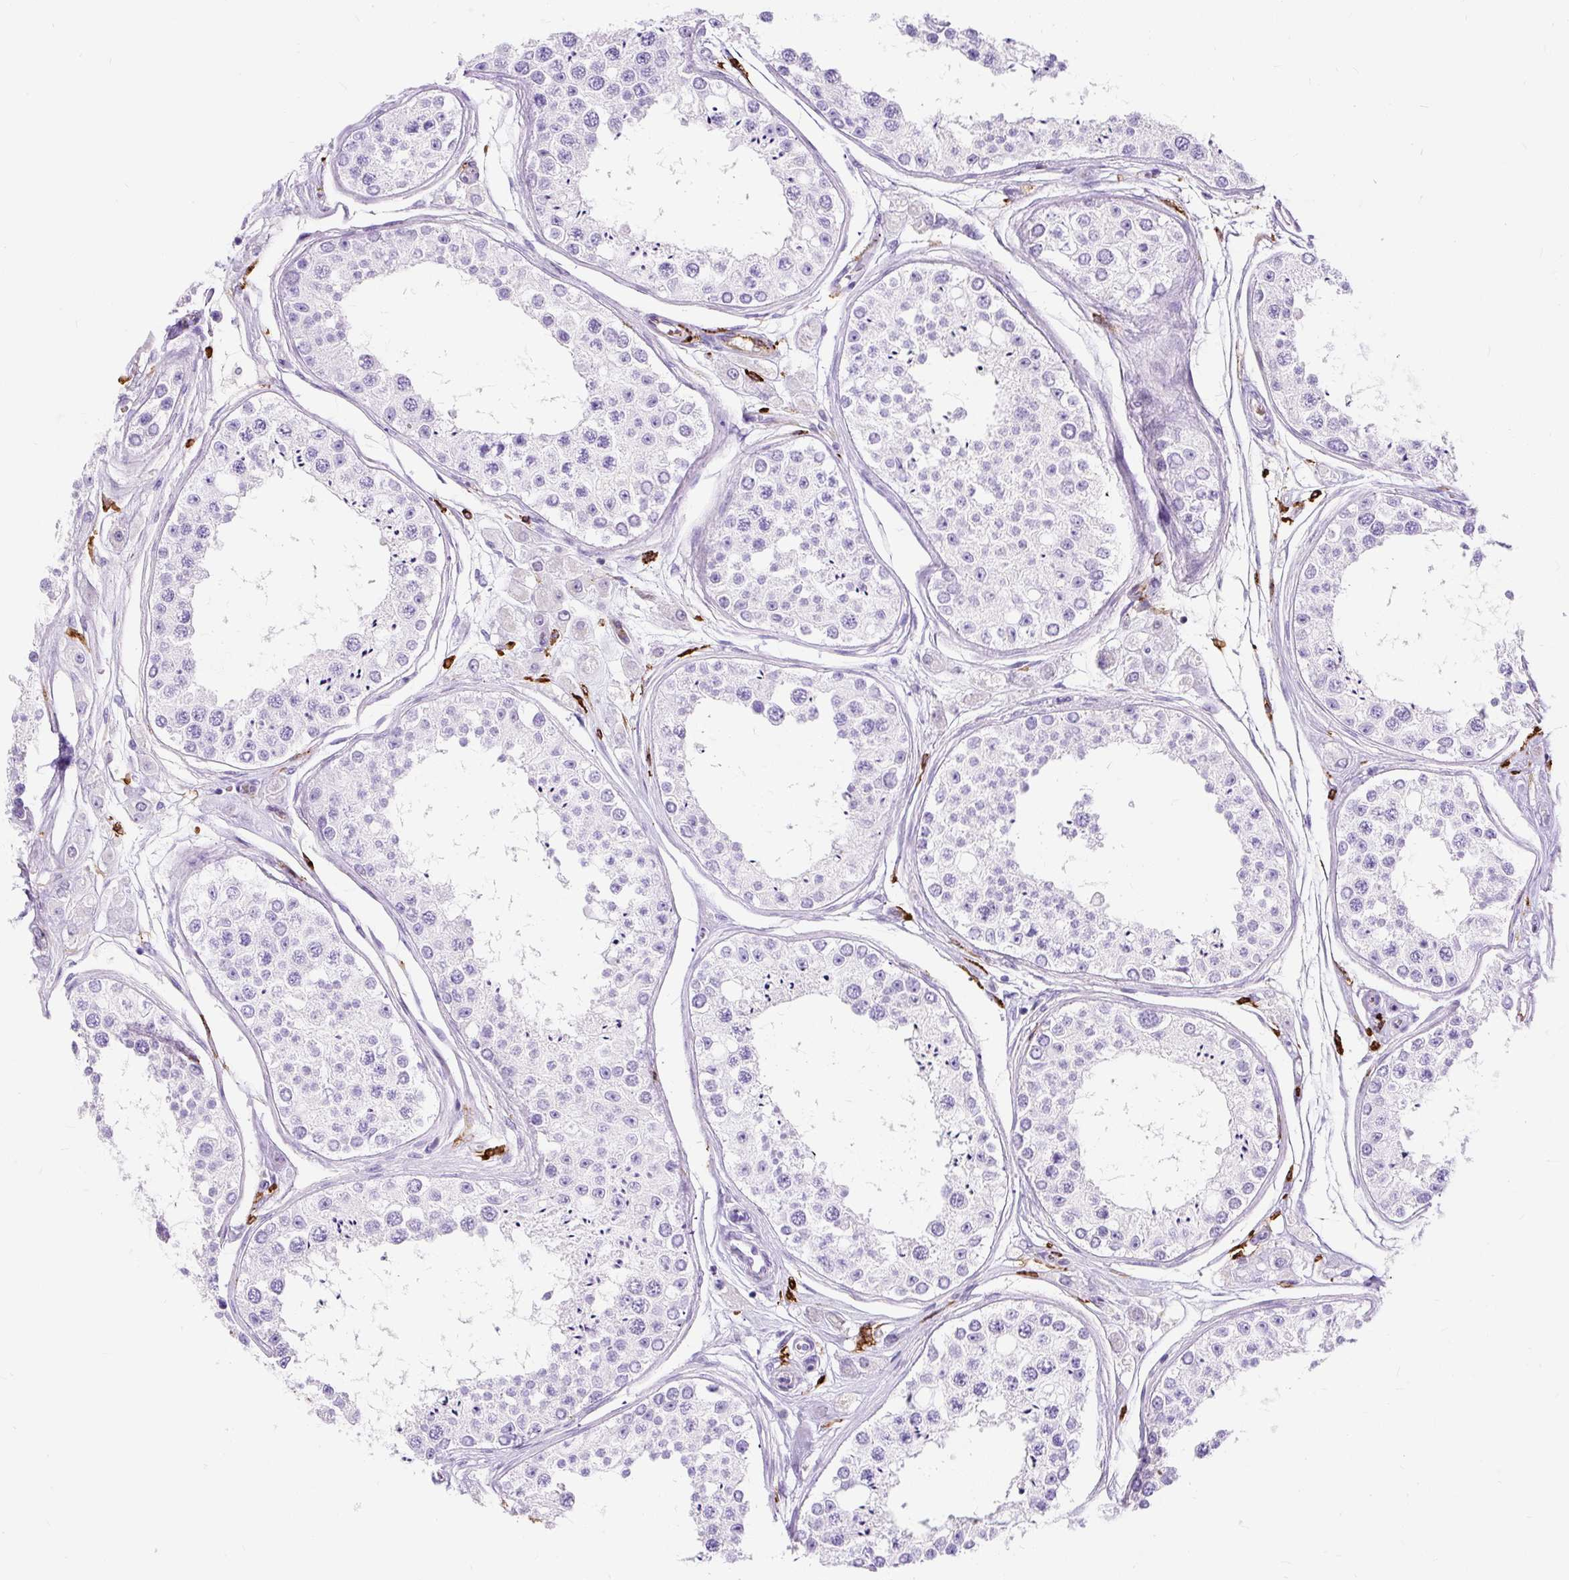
{"staining": {"intensity": "negative", "quantity": "none", "location": "none"}, "tissue": "testis", "cell_type": "Cells in seminiferous ducts", "image_type": "normal", "snomed": [{"axis": "morphology", "description": "Normal tissue, NOS"}, {"axis": "topography", "description": "Testis"}], "caption": "Immunohistochemistry (IHC) micrograph of unremarkable testis: testis stained with DAB (3,3'-diaminobenzidine) demonstrates no significant protein expression in cells in seminiferous ducts.", "gene": "HLA", "patient": {"sex": "male", "age": 25}}